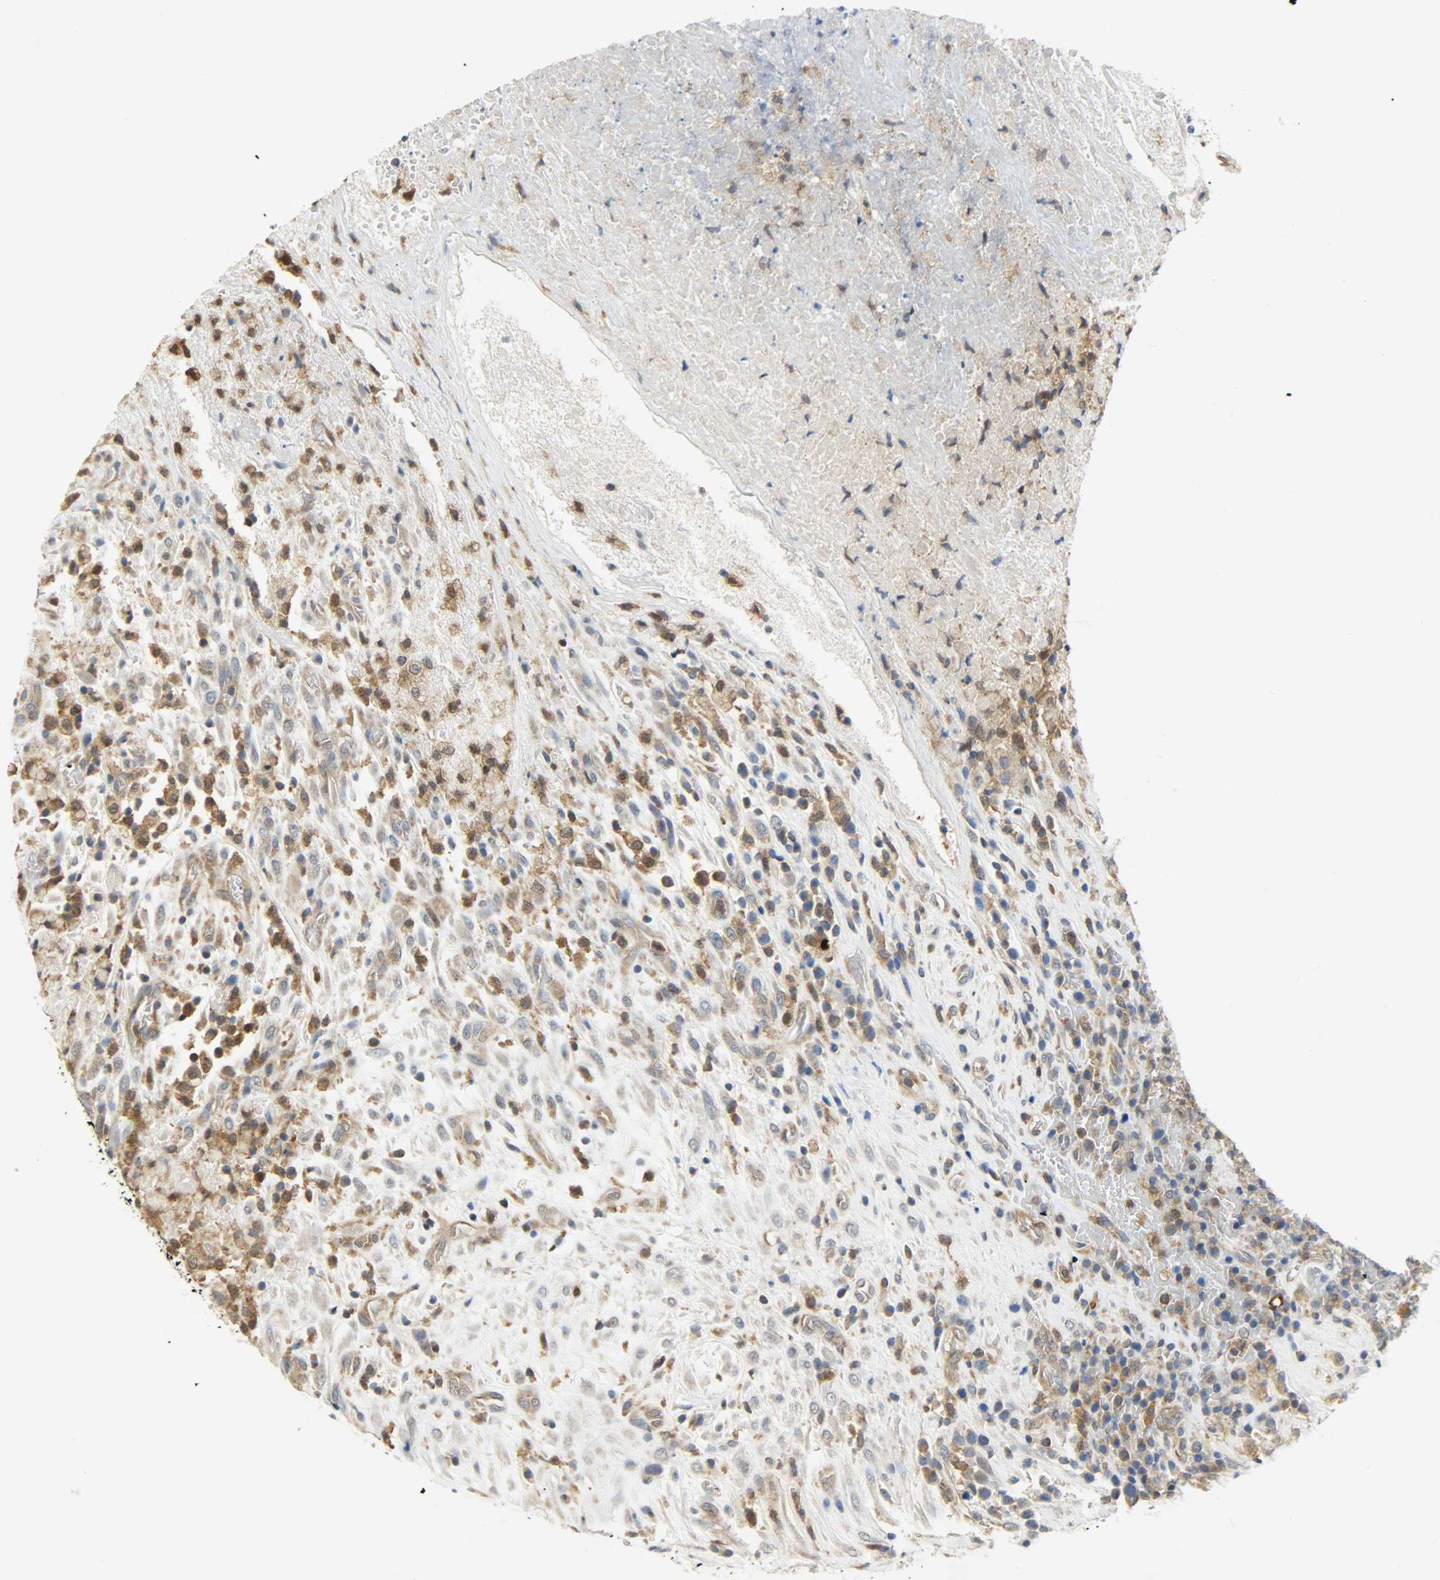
{"staining": {"intensity": "moderate", "quantity": "25%-75%", "location": "cytoplasmic/membranous"}, "tissue": "testis cancer", "cell_type": "Tumor cells", "image_type": "cancer", "snomed": [{"axis": "morphology", "description": "Necrosis, NOS"}, {"axis": "morphology", "description": "Carcinoma, Embryonal, NOS"}, {"axis": "topography", "description": "Testis"}], "caption": "IHC histopathology image of testis cancer stained for a protein (brown), which reveals medium levels of moderate cytoplasmic/membranous positivity in about 25%-75% of tumor cells.", "gene": "TRIM21", "patient": {"sex": "male", "age": 19}}